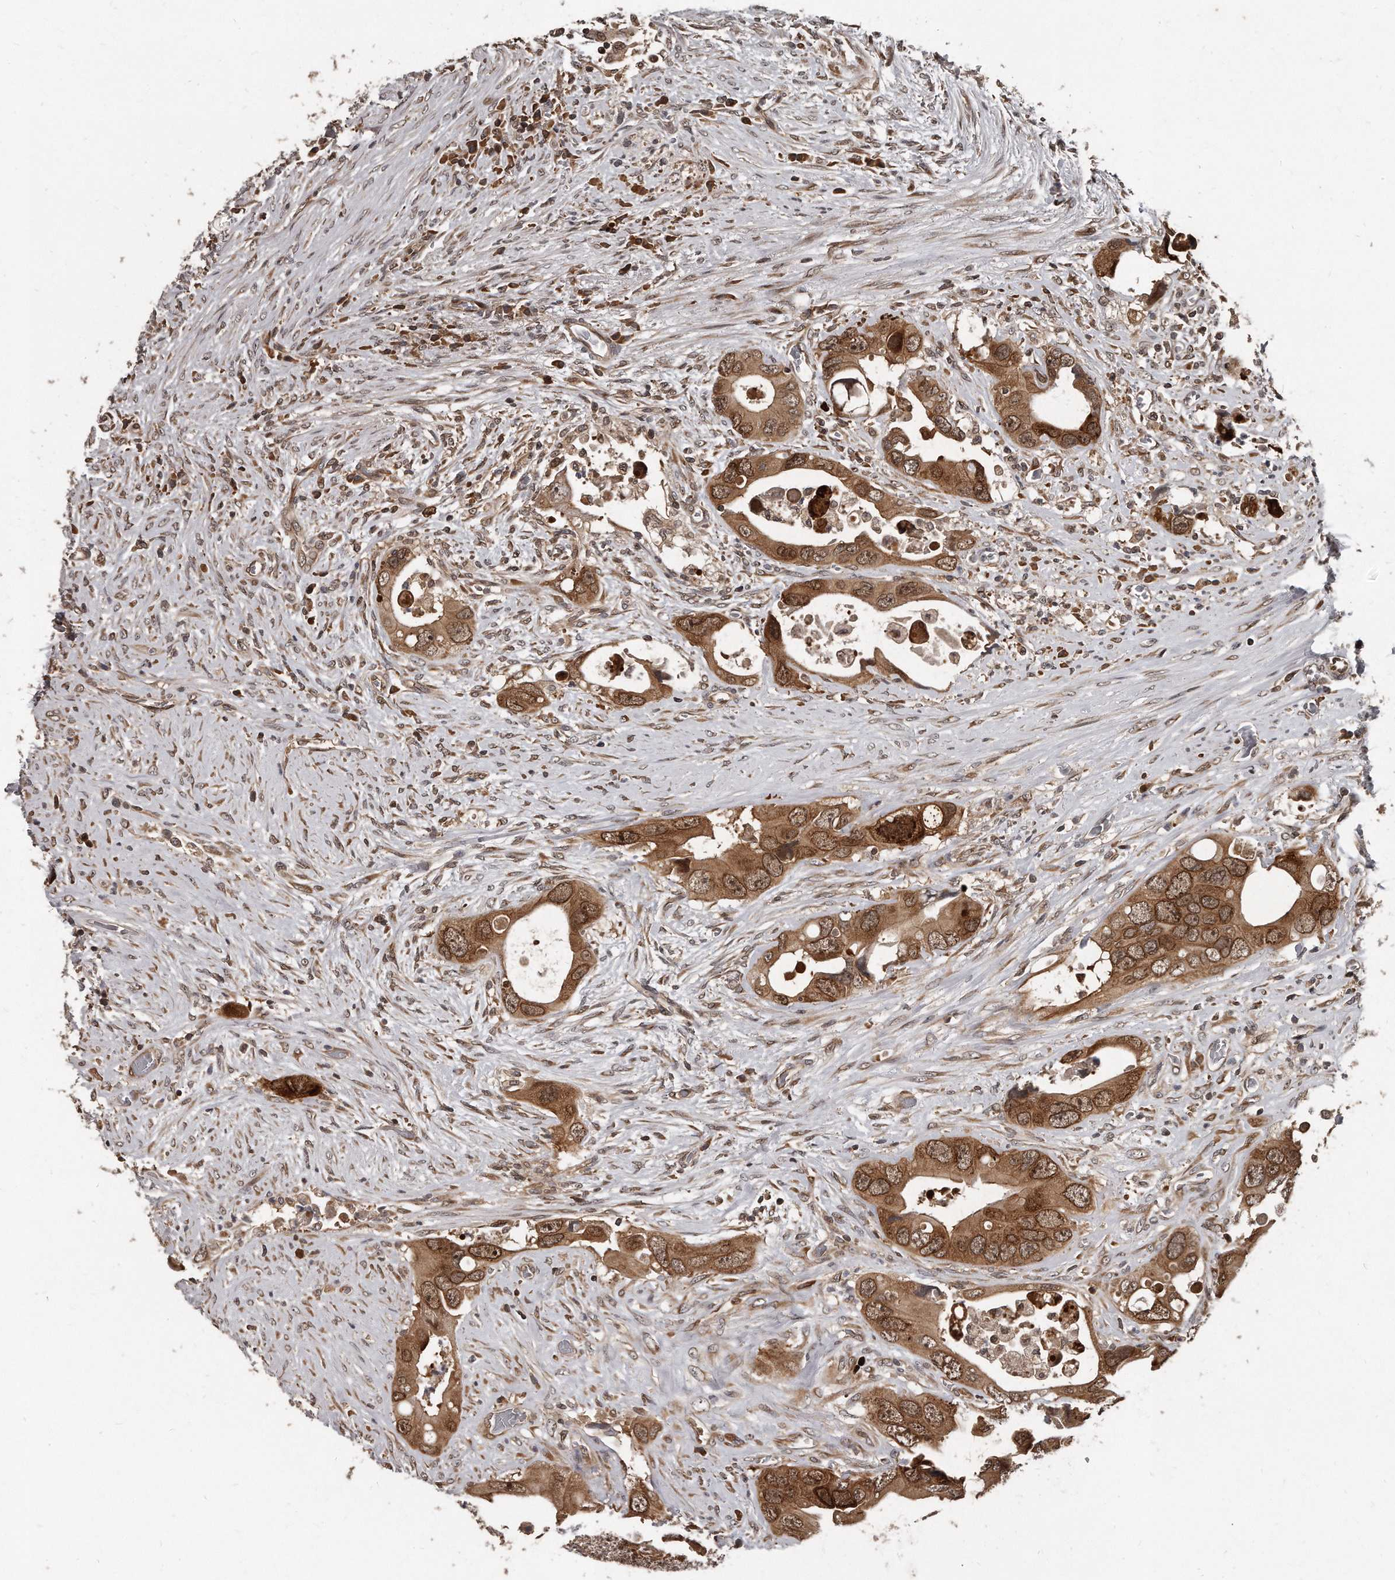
{"staining": {"intensity": "strong", "quantity": ">75%", "location": "cytoplasmic/membranous,nuclear"}, "tissue": "colorectal cancer", "cell_type": "Tumor cells", "image_type": "cancer", "snomed": [{"axis": "morphology", "description": "Adenocarcinoma, NOS"}, {"axis": "topography", "description": "Rectum"}], "caption": "Colorectal cancer (adenocarcinoma) tissue shows strong cytoplasmic/membranous and nuclear expression in about >75% of tumor cells, visualized by immunohistochemistry.", "gene": "GCH1", "patient": {"sex": "male", "age": 70}}